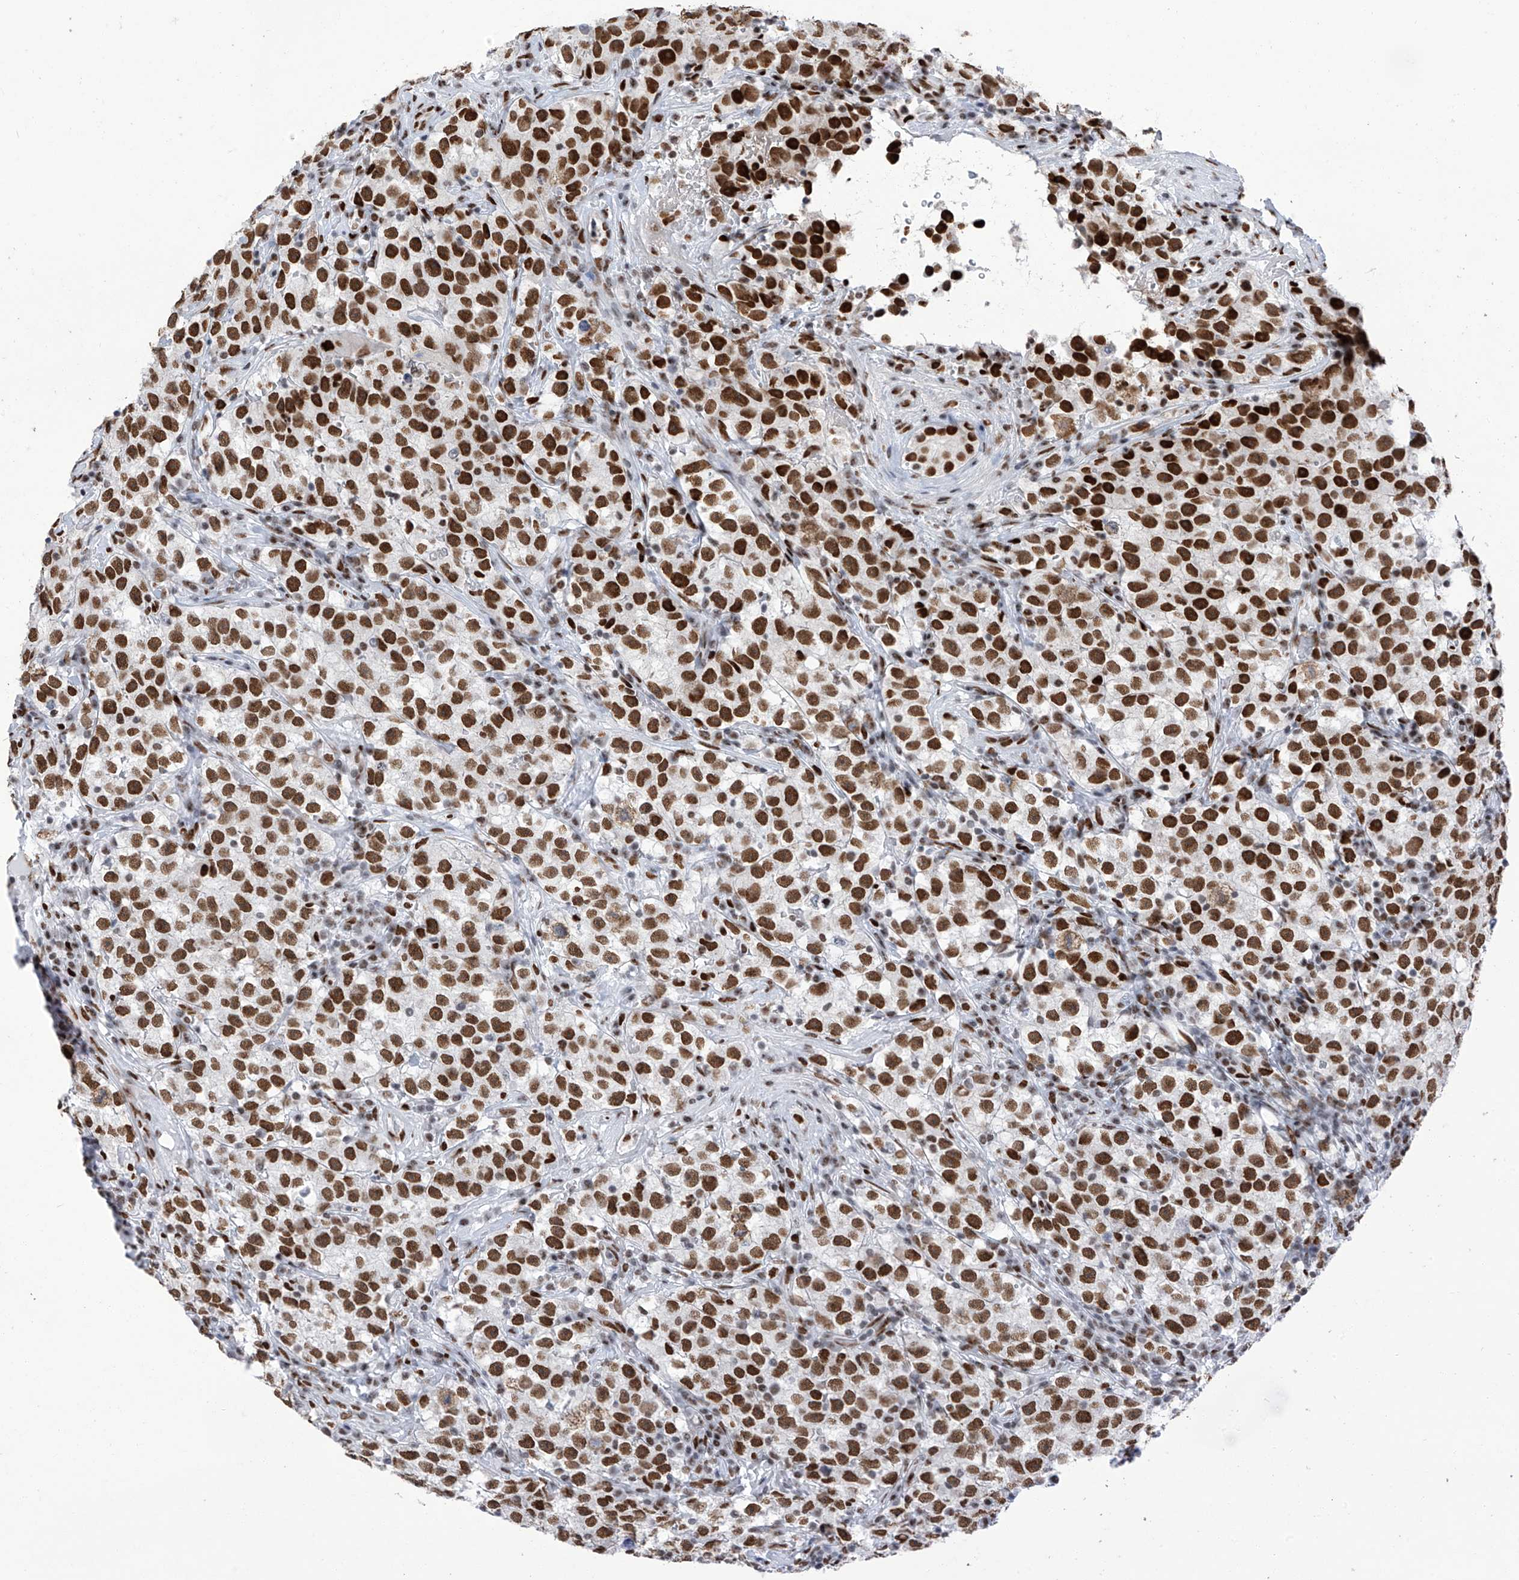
{"staining": {"intensity": "strong", "quantity": ">75%", "location": "nuclear"}, "tissue": "testis cancer", "cell_type": "Tumor cells", "image_type": "cancer", "snomed": [{"axis": "morphology", "description": "Seminoma, NOS"}, {"axis": "topography", "description": "Testis"}], "caption": "Protein expression analysis of testis seminoma reveals strong nuclear positivity in about >75% of tumor cells. (brown staining indicates protein expression, while blue staining denotes nuclei).", "gene": "KHSRP", "patient": {"sex": "male", "age": 22}}